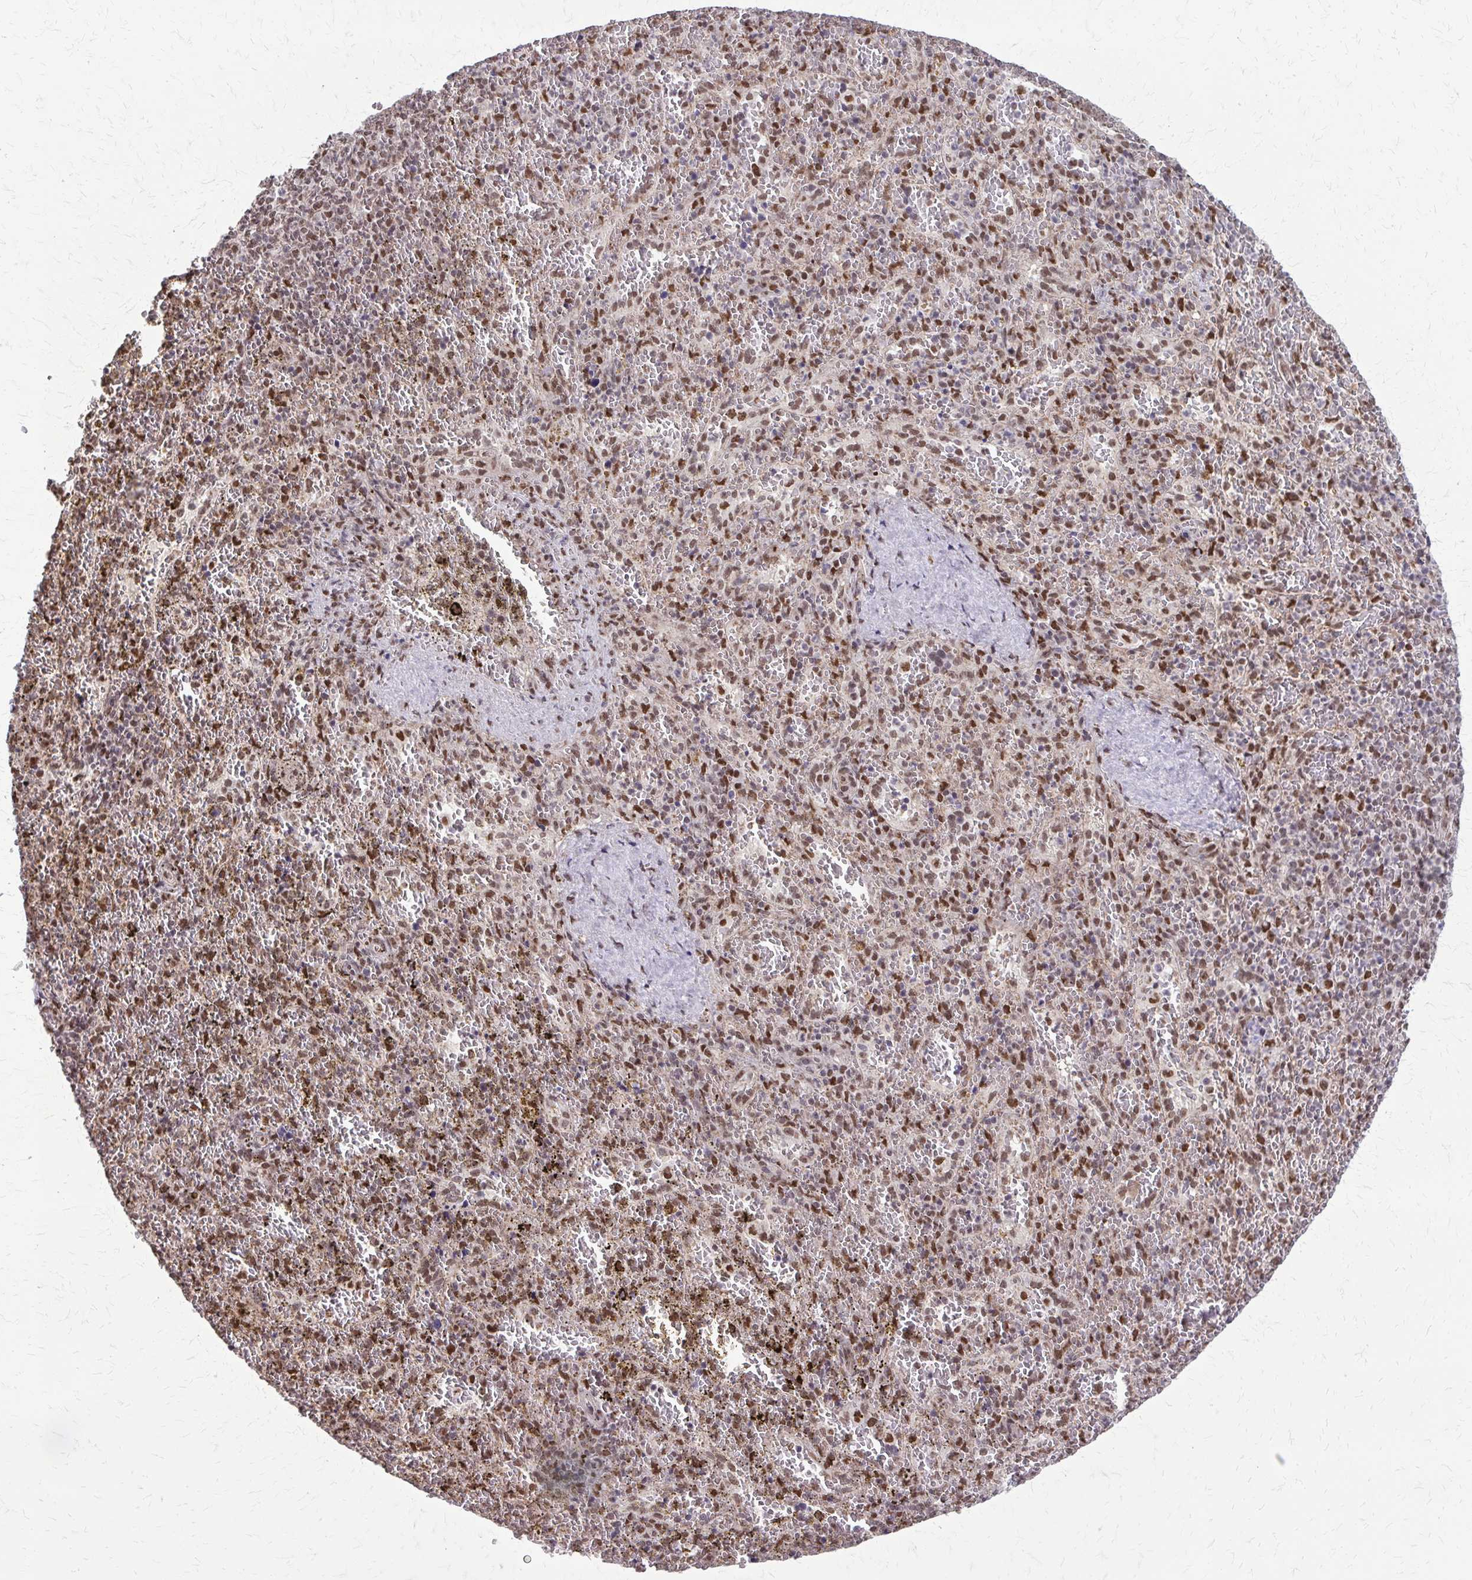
{"staining": {"intensity": "moderate", "quantity": "25%-75%", "location": "nuclear"}, "tissue": "spleen", "cell_type": "Cells in red pulp", "image_type": "normal", "snomed": [{"axis": "morphology", "description": "Normal tissue, NOS"}, {"axis": "topography", "description": "Spleen"}], "caption": "Spleen stained for a protein (brown) demonstrates moderate nuclear positive positivity in about 25%-75% of cells in red pulp.", "gene": "TTF1", "patient": {"sex": "female", "age": 50}}